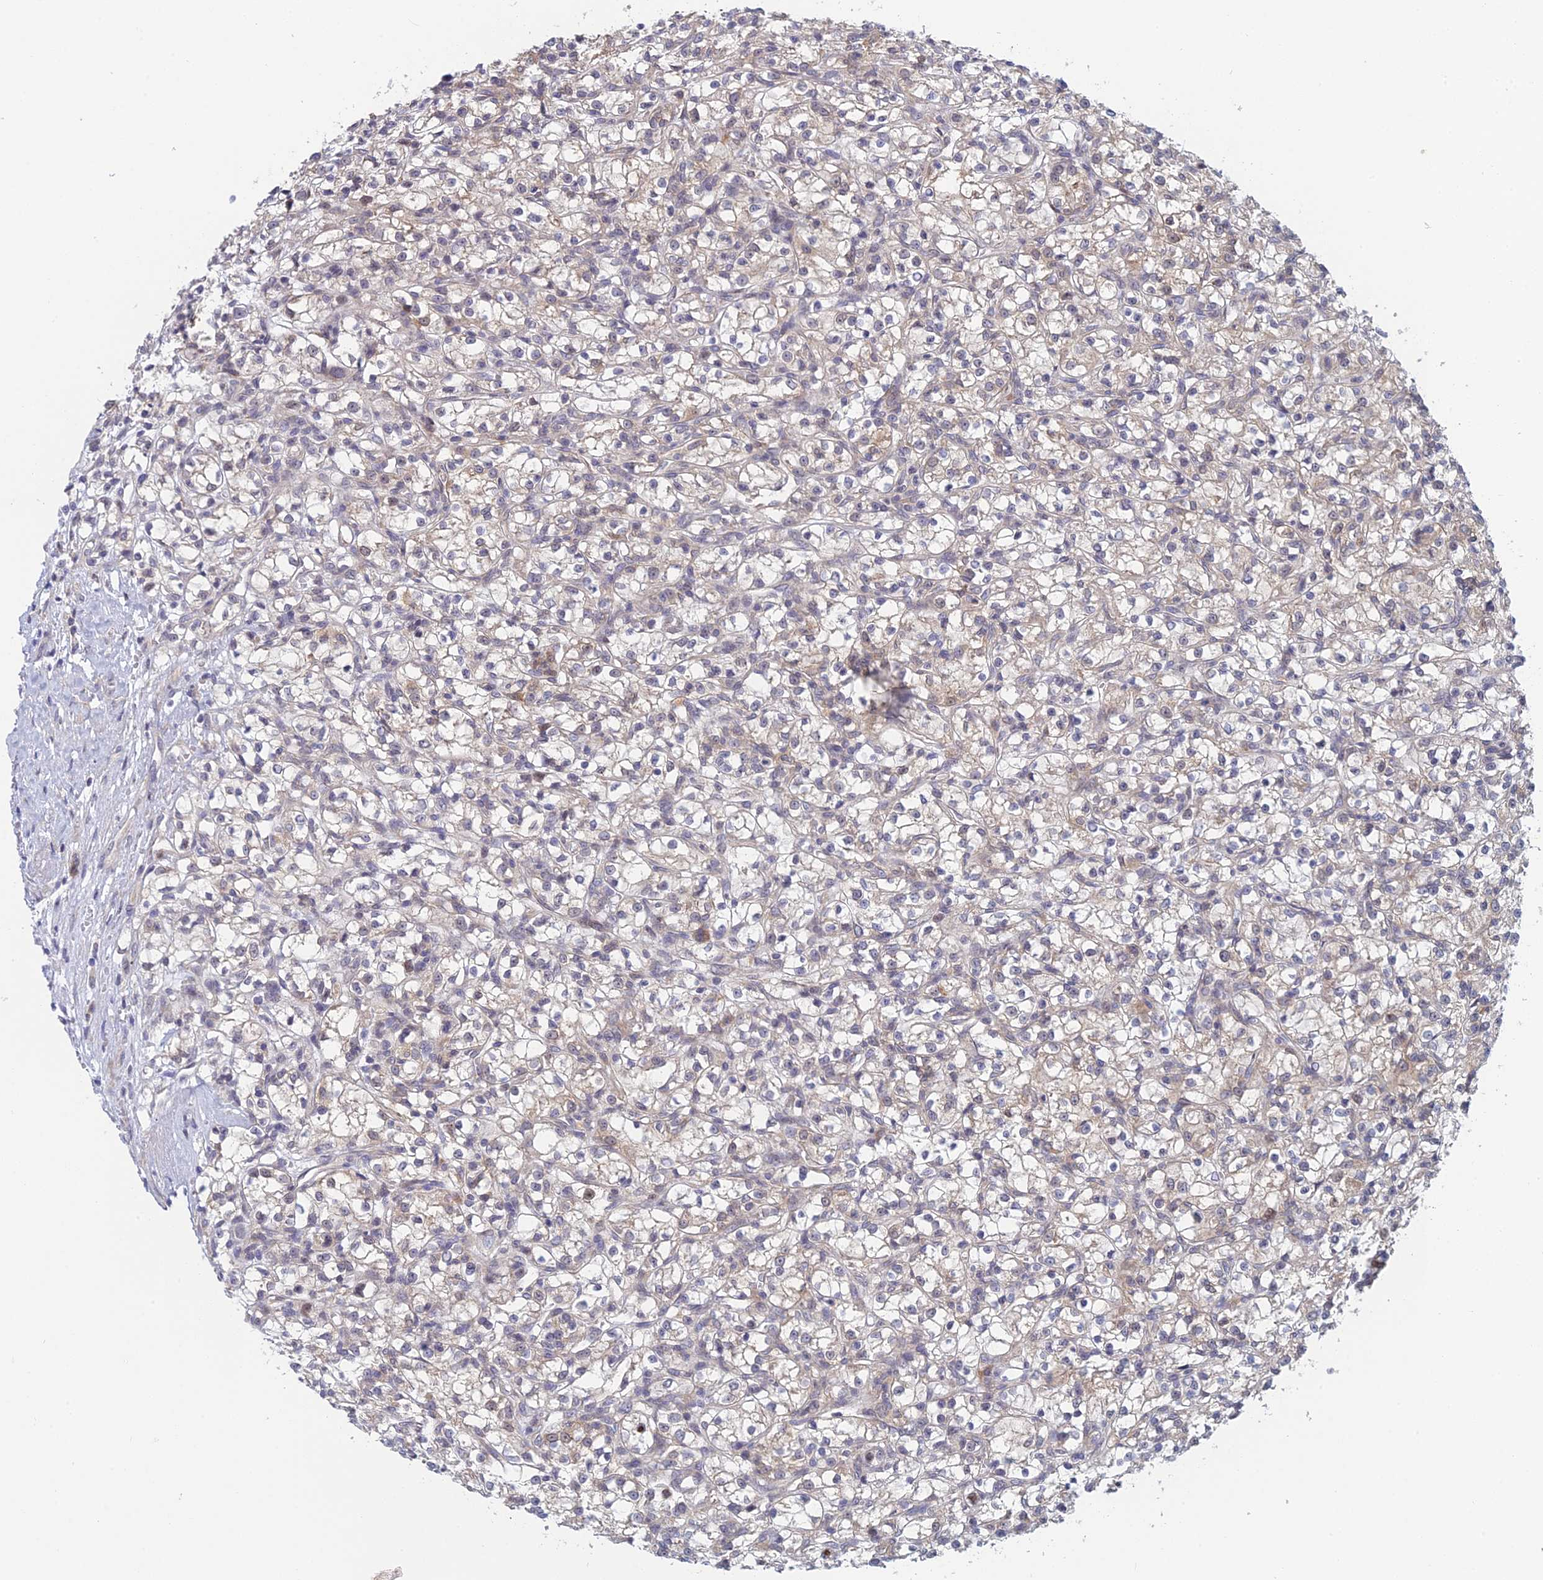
{"staining": {"intensity": "weak", "quantity": "<25%", "location": "cytoplasmic/membranous"}, "tissue": "renal cancer", "cell_type": "Tumor cells", "image_type": "cancer", "snomed": [{"axis": "morphology", "description": "Adenocarcinoma, NOS"}, {"axis": "topography", "description": "Kidney"}], "caption": "Tumor cells are negative for protein expression in human renal cancer (adenocarcinoma). (Stains: DAB immunohistochemistry (IHC) with hematoxylin counter stain, Microscopy: brightfield microscopy at high magnification).", "gene": "SRA1", "patient": {"sex": "female", "age": 59}}